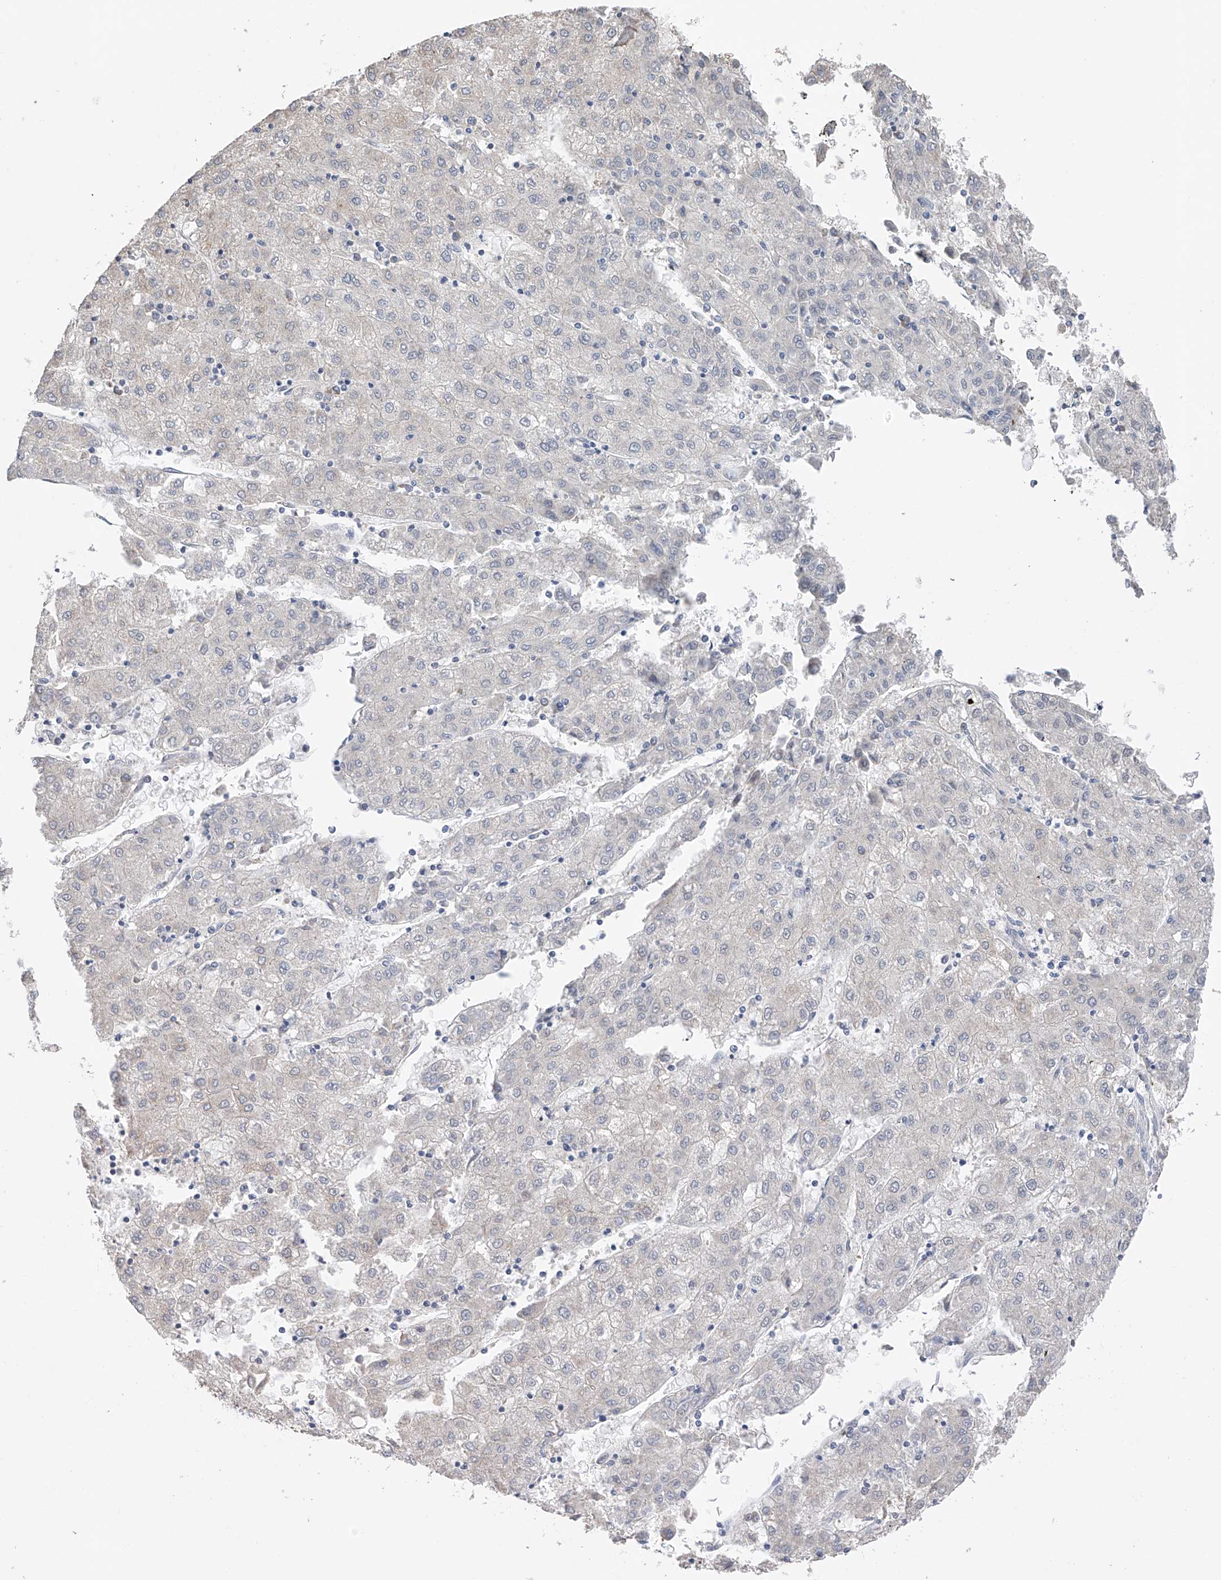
{"staining": {"intensity": "negative", "quantity": "none", "location": "none"}, "tissue": "liver cancer", "cell_type": "Tumor cells", "image_type": "cancer", "snomed": [{"axis": "morphology", "description": "Carcinoma, Hepatocellular, NOS"}, {"axis": "topography", "description": "Liver"}], "caption": "This is a histopathology image of IHC staining of liver cancer, which shows no positivity in tumor cells.", "gene": "DMAP1", "patient": {"sex": "male", "age": 72}}